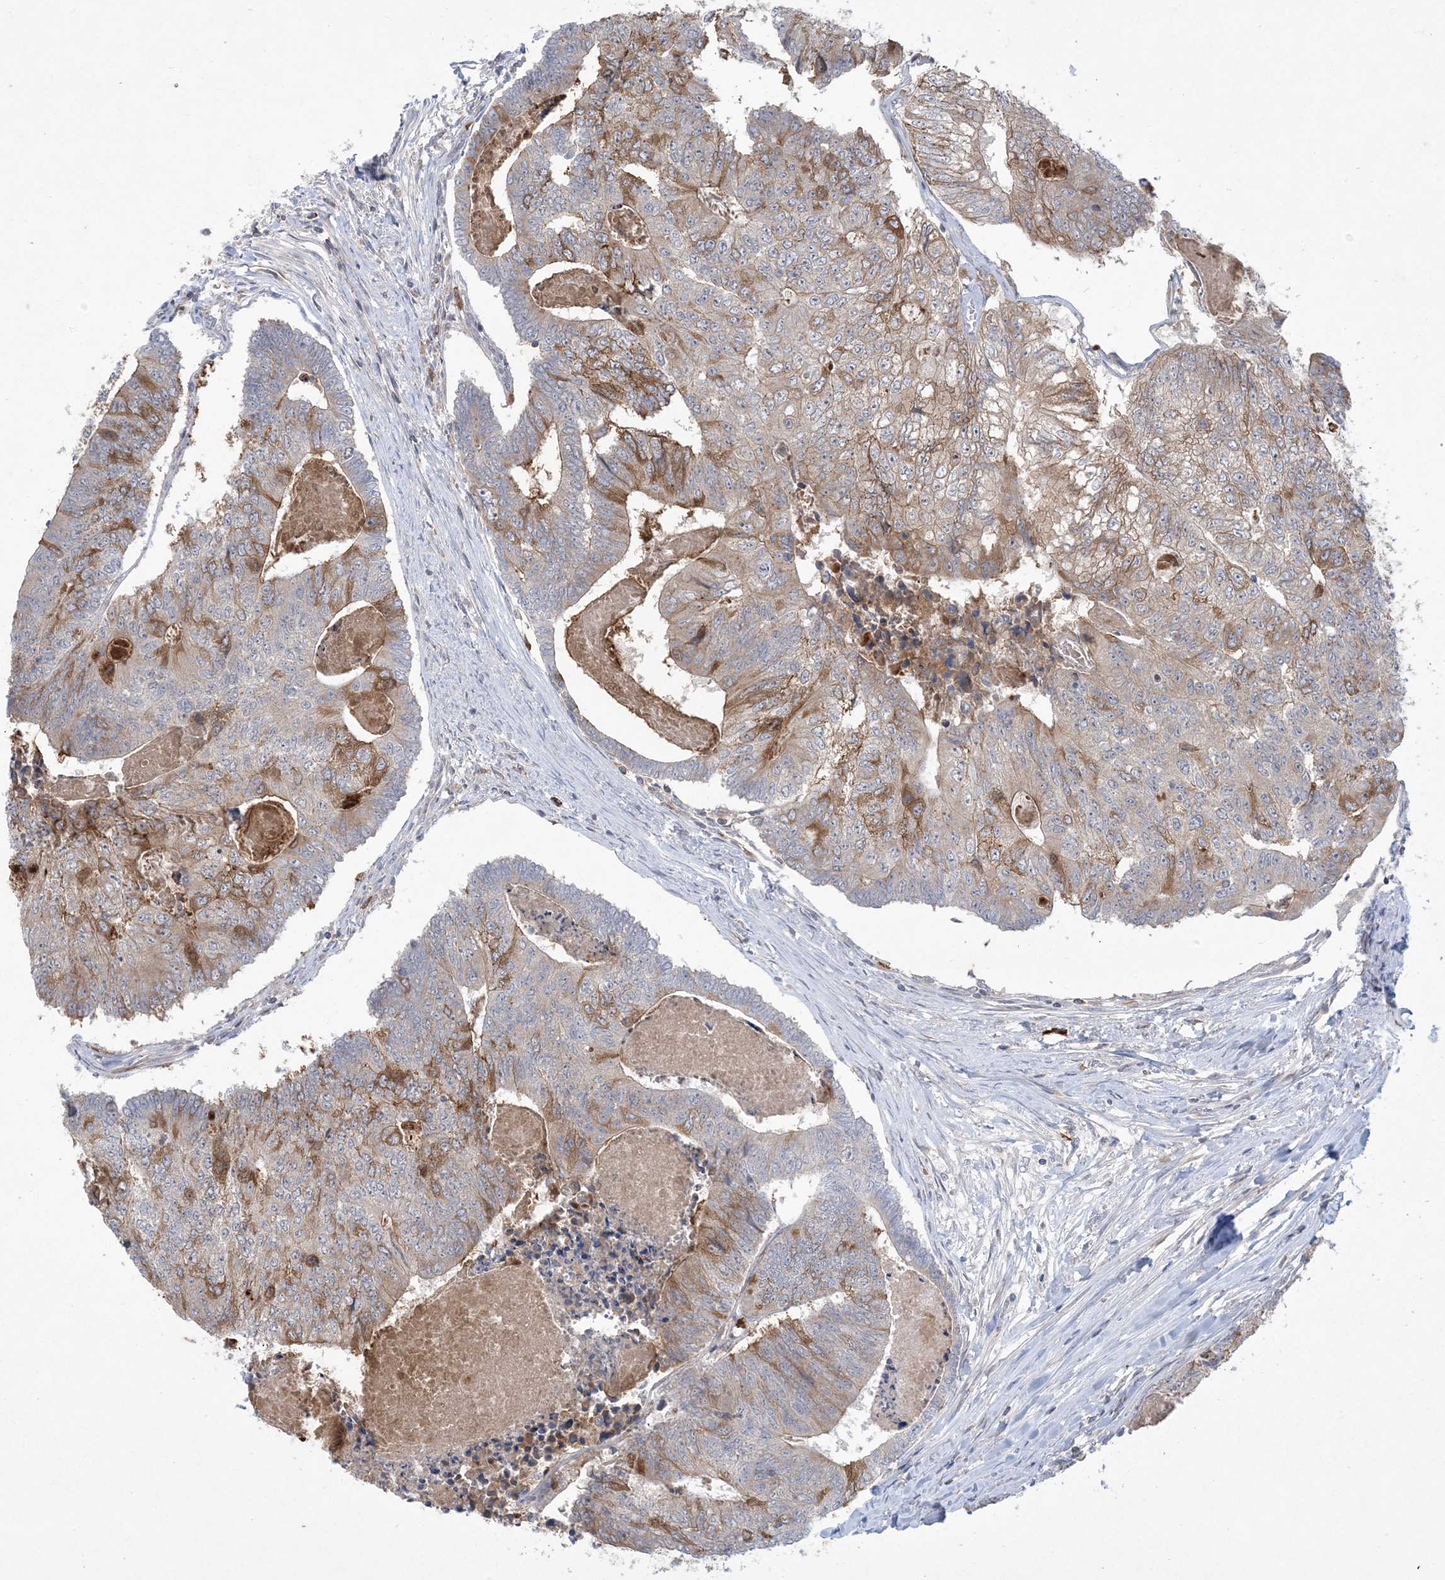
{"staining": {"intensity": "moderate", "quantity": "<25%", "location": "cytoplasmic/membranous"}, "tissue": "colorectal cancer", "cell_type": "Tumor cells", "image_type": "cancer", "snomed": [{"axis": "morphology", "description": "Adenocarcinoma, NOS"}, {"axis": "topography", "description": "Colon"}], "caption": "Immunohistochemical staining of adenocarcinoma (colorectal) shows low levels of moderate cytoplasmic/membranous protein positivity in approximately <25% of tumor cells.", "gene": "AOC1", "patient": {"sex": "female", "age": 67}}